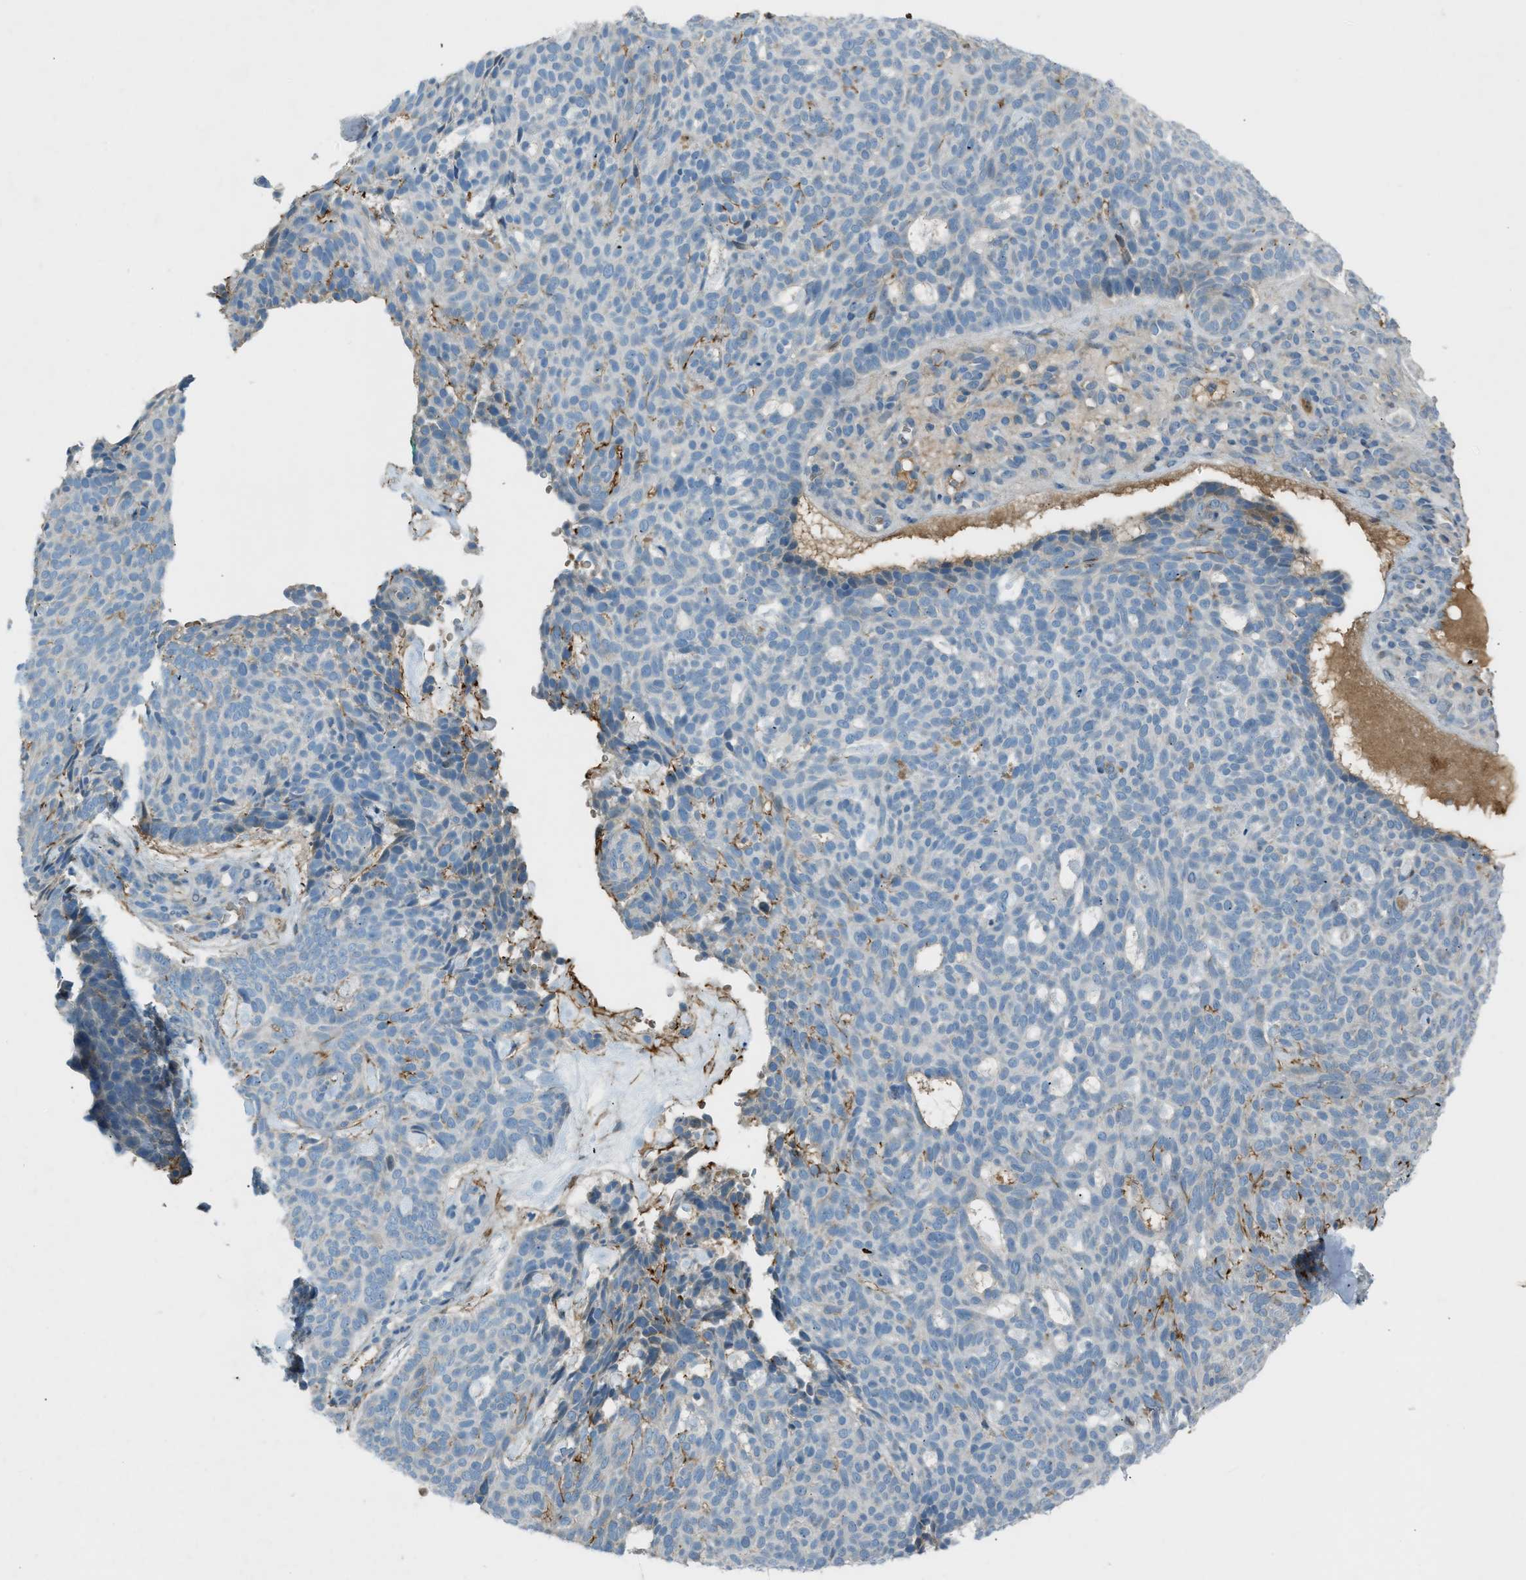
{"staining": {"intensity": "negative", "quantity": "none", "location": "none"}, "tissue": "skin cancer", "cell_type": "Tumor cells", "image_type": "cancer", "snomed": [{"axis": "morphology", "description": "Basal cell carcinoma"}, {"axis": "topography", "description": "Skin"}], "caption": "This is a photomicrograph of immunohistochemistry staining of skin cancer, which shows no positivity in tumor cells. (DAB immunohistochemistry, high magnification).", "gene": "FBLN2", "patient": {"sex": "male", "age": 61}}